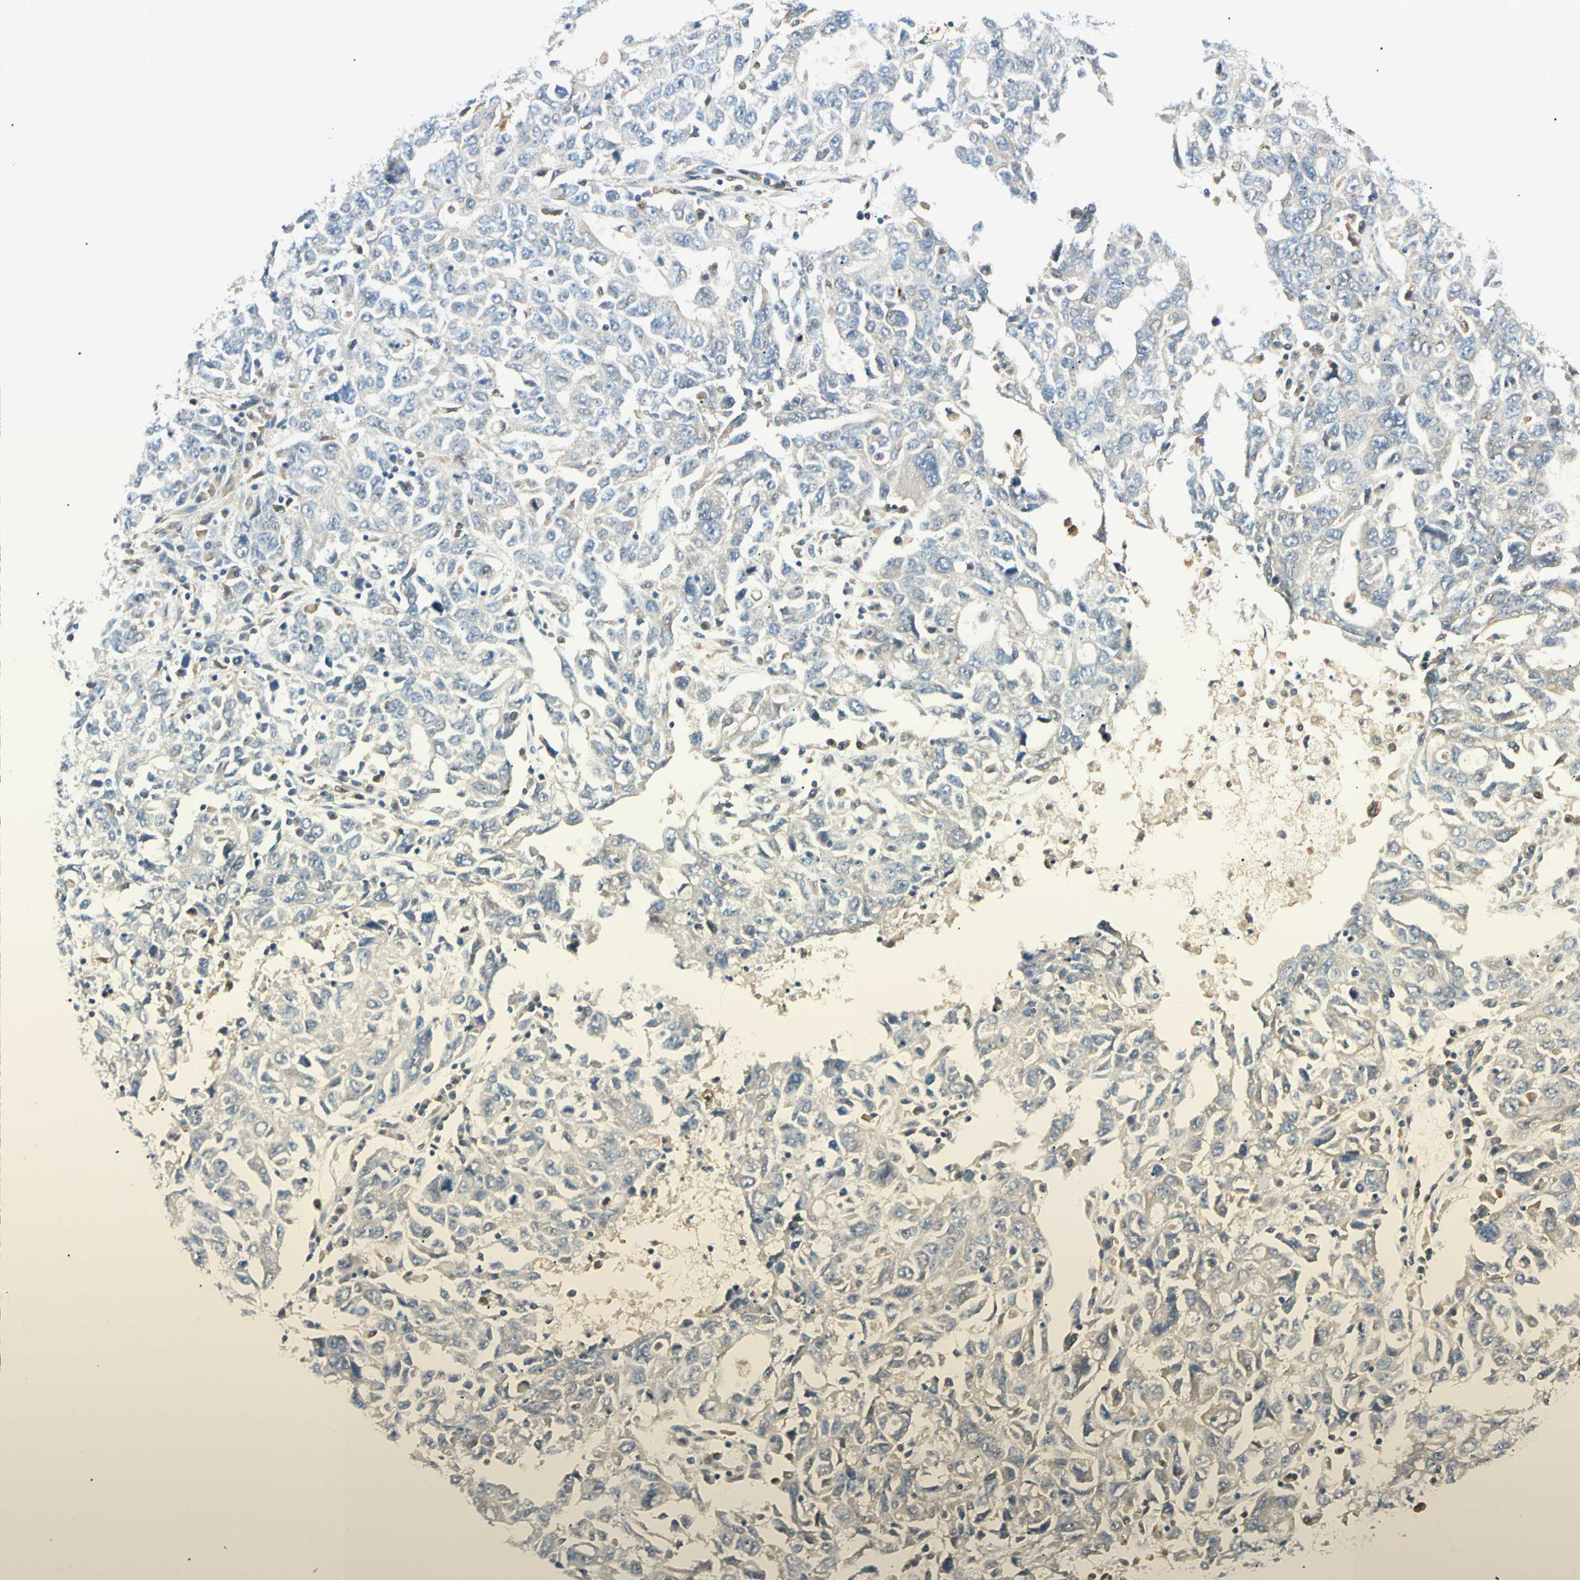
{"staining": {"intensity": "negative", "quantity": "none", "location": "none"}, "tissue": "ovarian cancer", "cell_type": "Tumor cells", "image_type": "cancer", "snomed": [{"axis": "morphology", "description": "Carcinoma, endometroid"}, {"axis": "topography", "description": "Ovary"}], "caption": "The histopathology image shows no significant expression in tumor cells of ovarian cancer. The staining was performed using DAB to visualize the protein expression in brown, while the nuclei were stained in blue with hematoxylin (Magnification: 20x).", "gene": "LPCAT2", "patient": {"sex": "female", "age": 62}}